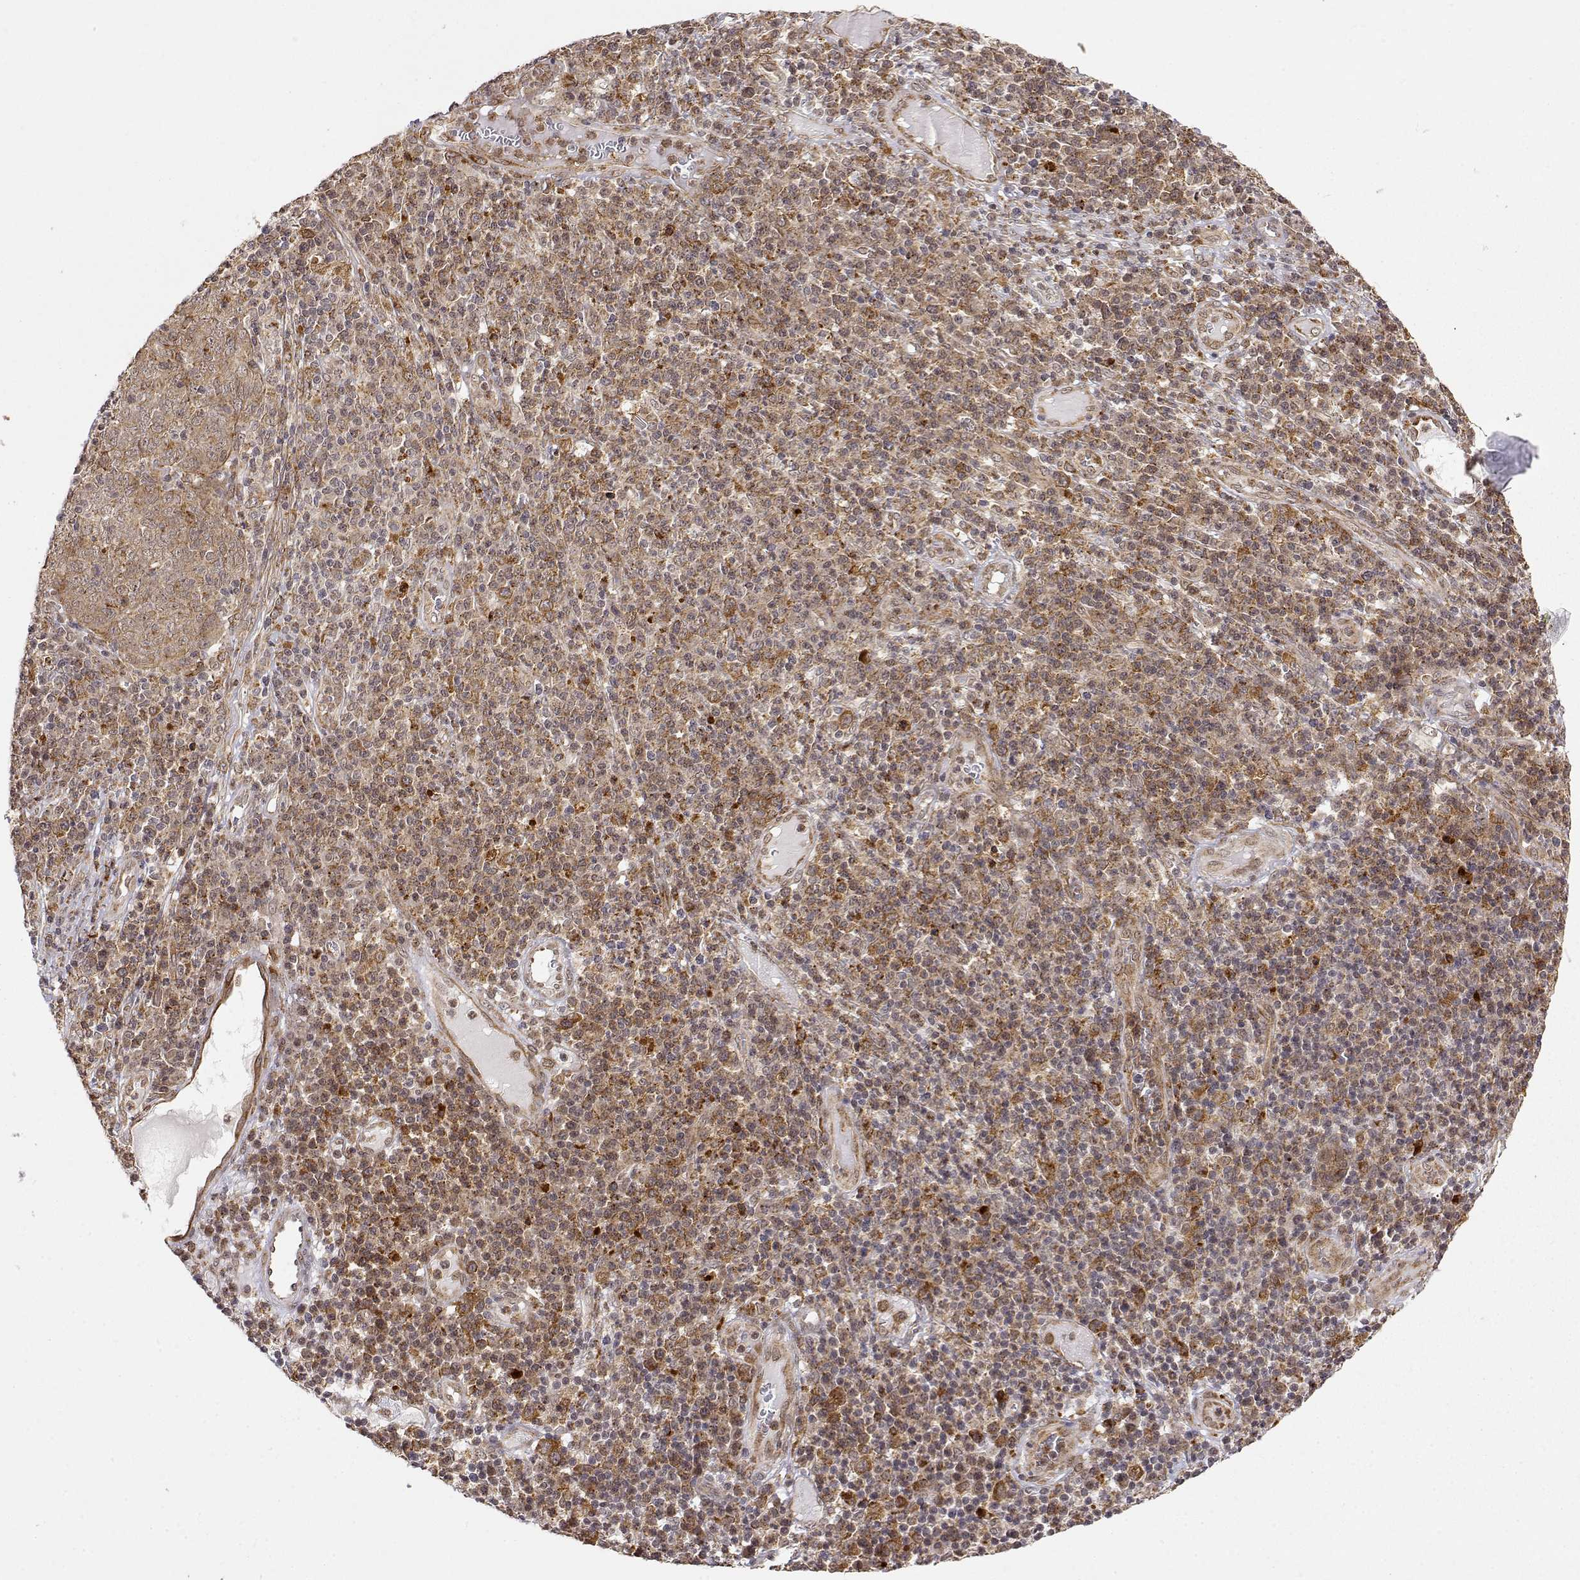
{"staining": {"intensity": "moderate", "quantity": ">75%", "location": "cytoplasmic/membranous"}, "tissue": "skin cancer", "cell_type": "Tumor cells", "image_type": "cancer", "snomed": [{"axis": "morphology", "description": "Squamous cell carcinoma, NOS"}, {"axis": "topography", "description": "Skin"}, {"axis": "topography", "description": "Anal"}], "caption": "IHC micrograph of human skin cancer stained for a protein (brown), which exhibits medium levels of moderate cytoplasmic/membranous positivity in approximately >75% of tumor cells.", "gene": "RNF13", "patient": {"sex": "female", "age": 51}}